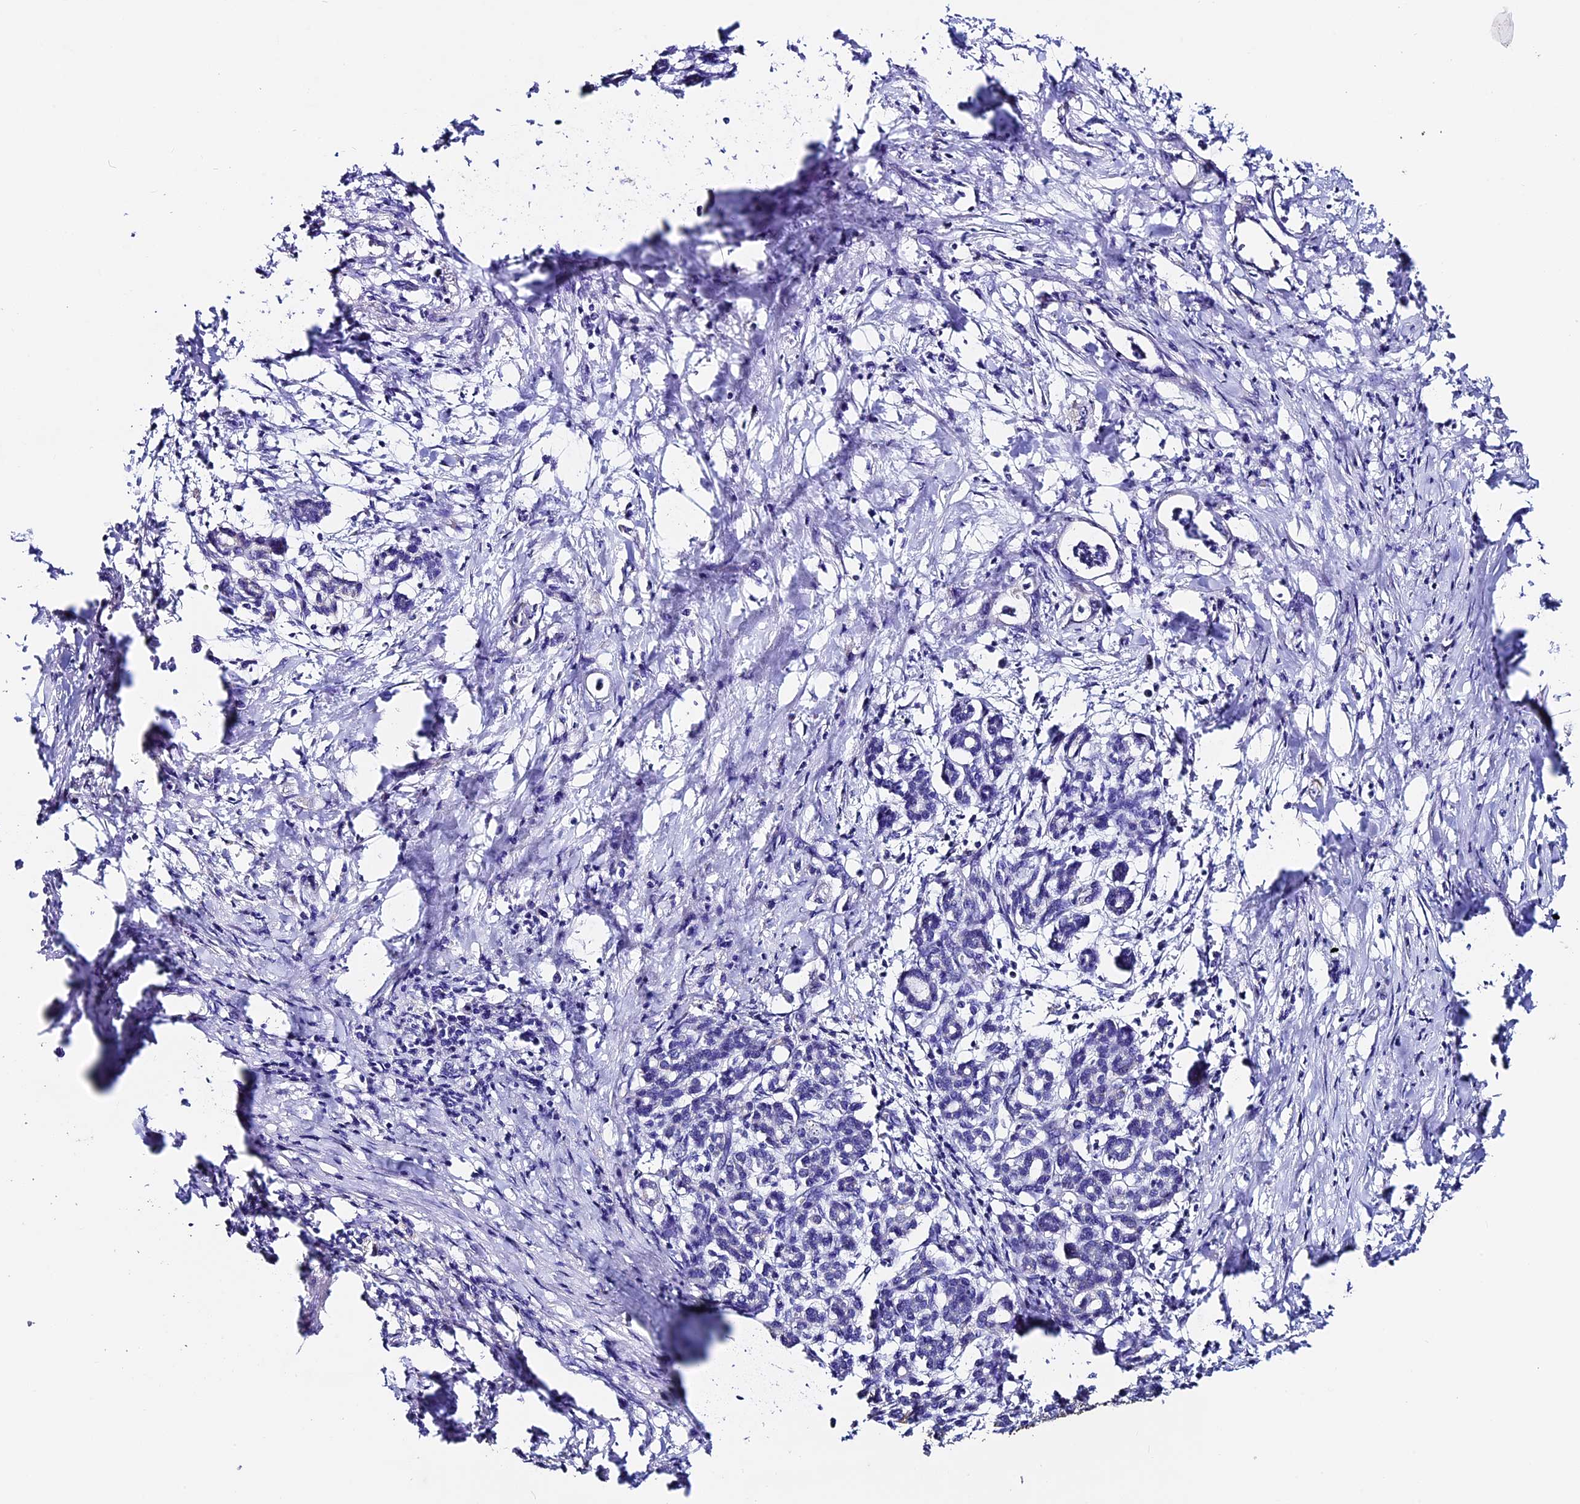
{"staining": {"intensity": "negative", "quantity": "none", "location": "none"}, "tissue": "pancreatic cancer", "cell_type": "Tumor cells", "image_type": "cancer", "snomed": [{"axis": "morphology", "description": "Adenocarcinoma, NOS"}, {"axis": "topography", "description": "Pancreas"}], "caption": "Immunohistochemistry (IHC) photomicrograph of neoplastic tissue: pancreatic cancer stained with DAB (3,3'-diaminobenzidine) displays no significant protein staining in tumor cells.", "gene": "FBXW9", "patient": {"sex": "female", "age": 55}}